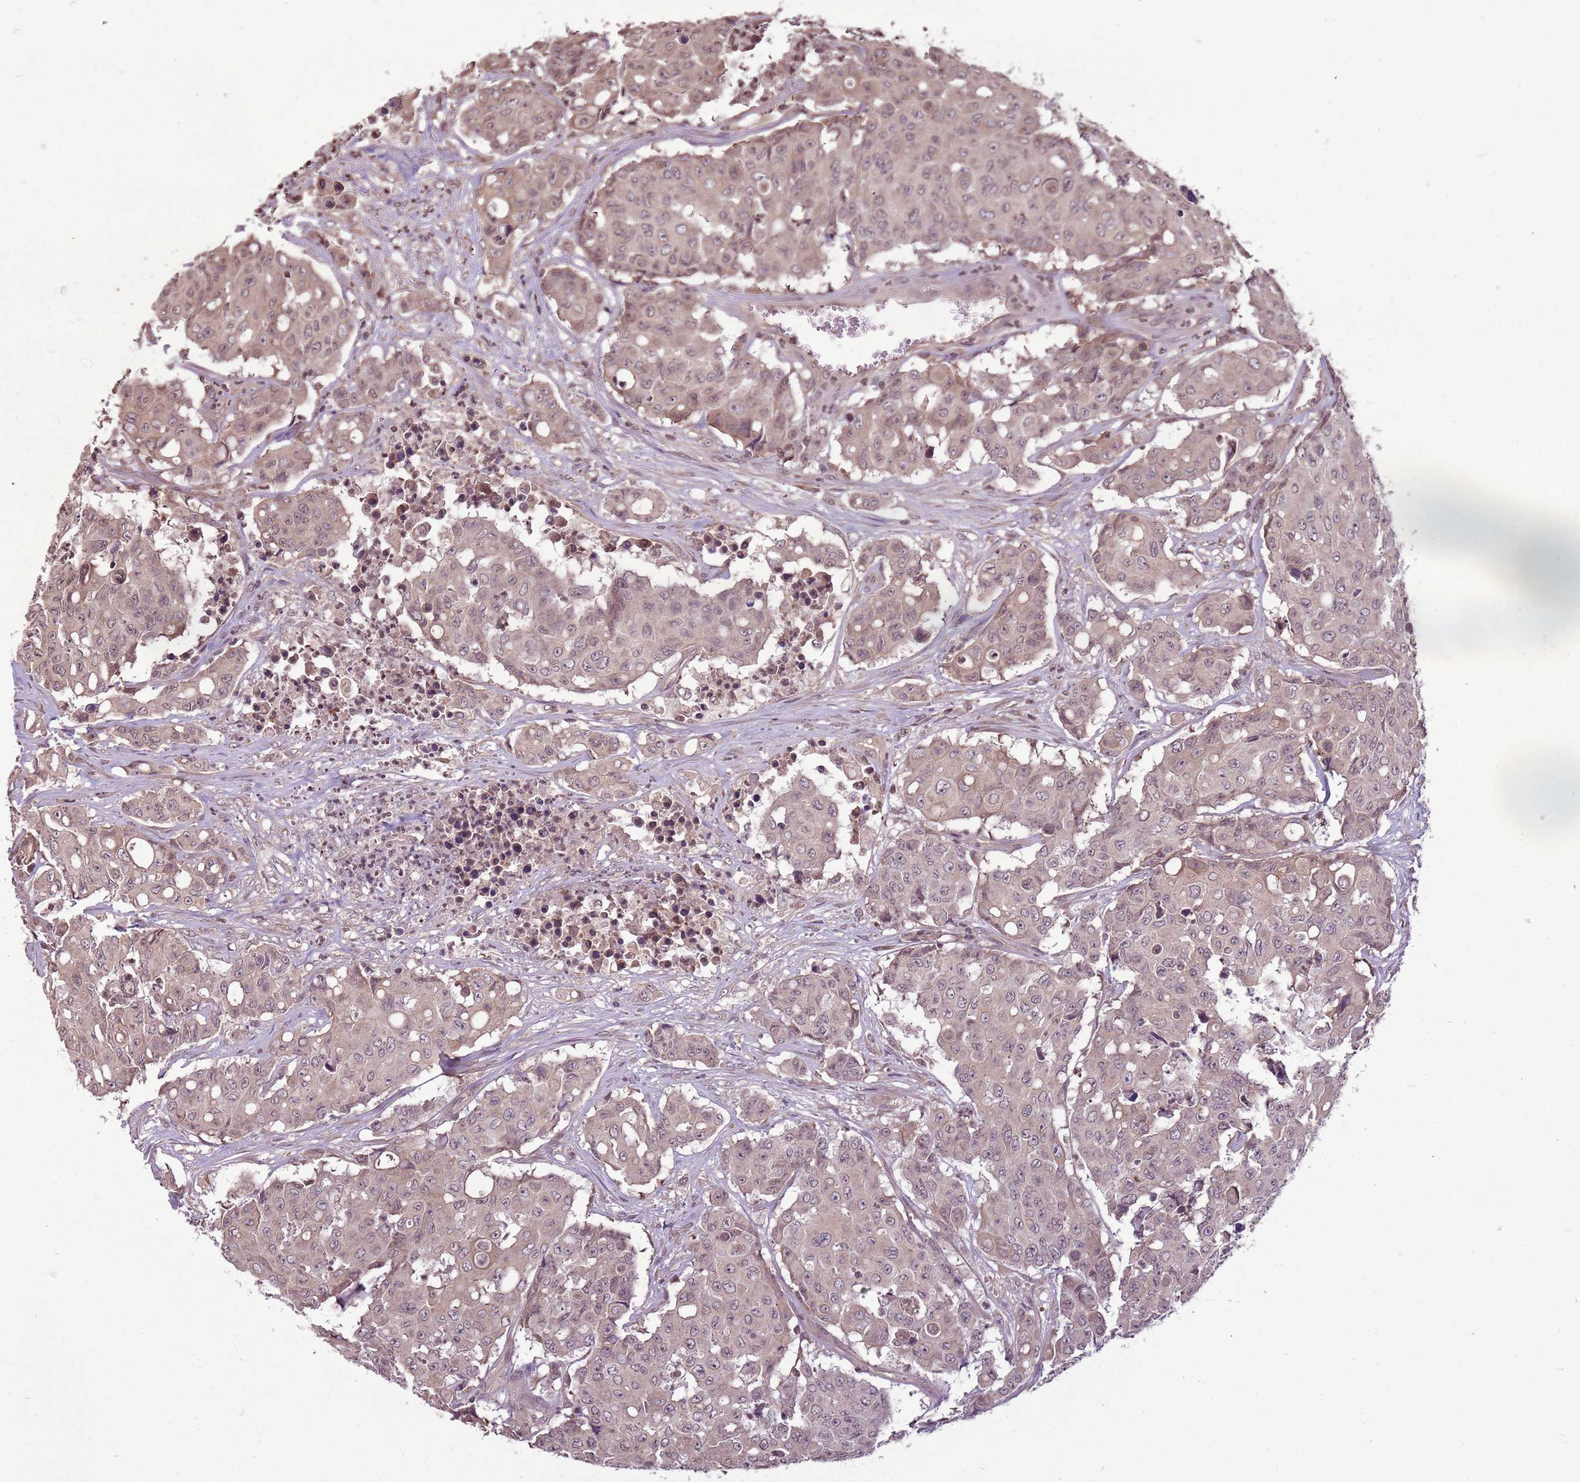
{"staining": {"intensity": "weak", "quantity": ">75%", "location": "cytoplasmic/membranous,nuclear"}, "tissue": "colorectal cancer", "cell_type": "Tumor cells", "image_type": "cancer", "snomed": [{"axis": "morphology", "description": "Adenocarcinoma, NOS"}, {"axis": "topography", "description": "Colon"}], "caption": "The micrograph shows immunohistochemical staining of colorectal adenocarcinoma. There is weak cytoplasmic/membranous and nuclear staining is identified in approximately >75% of tumor cells. The protein is stained brown, and the nuclei are stained in blue (DAB IHC with brightfield microscopy, high magnification).", "gene": "CAPN9", "patient": {"sex": "male", "age": 51}}